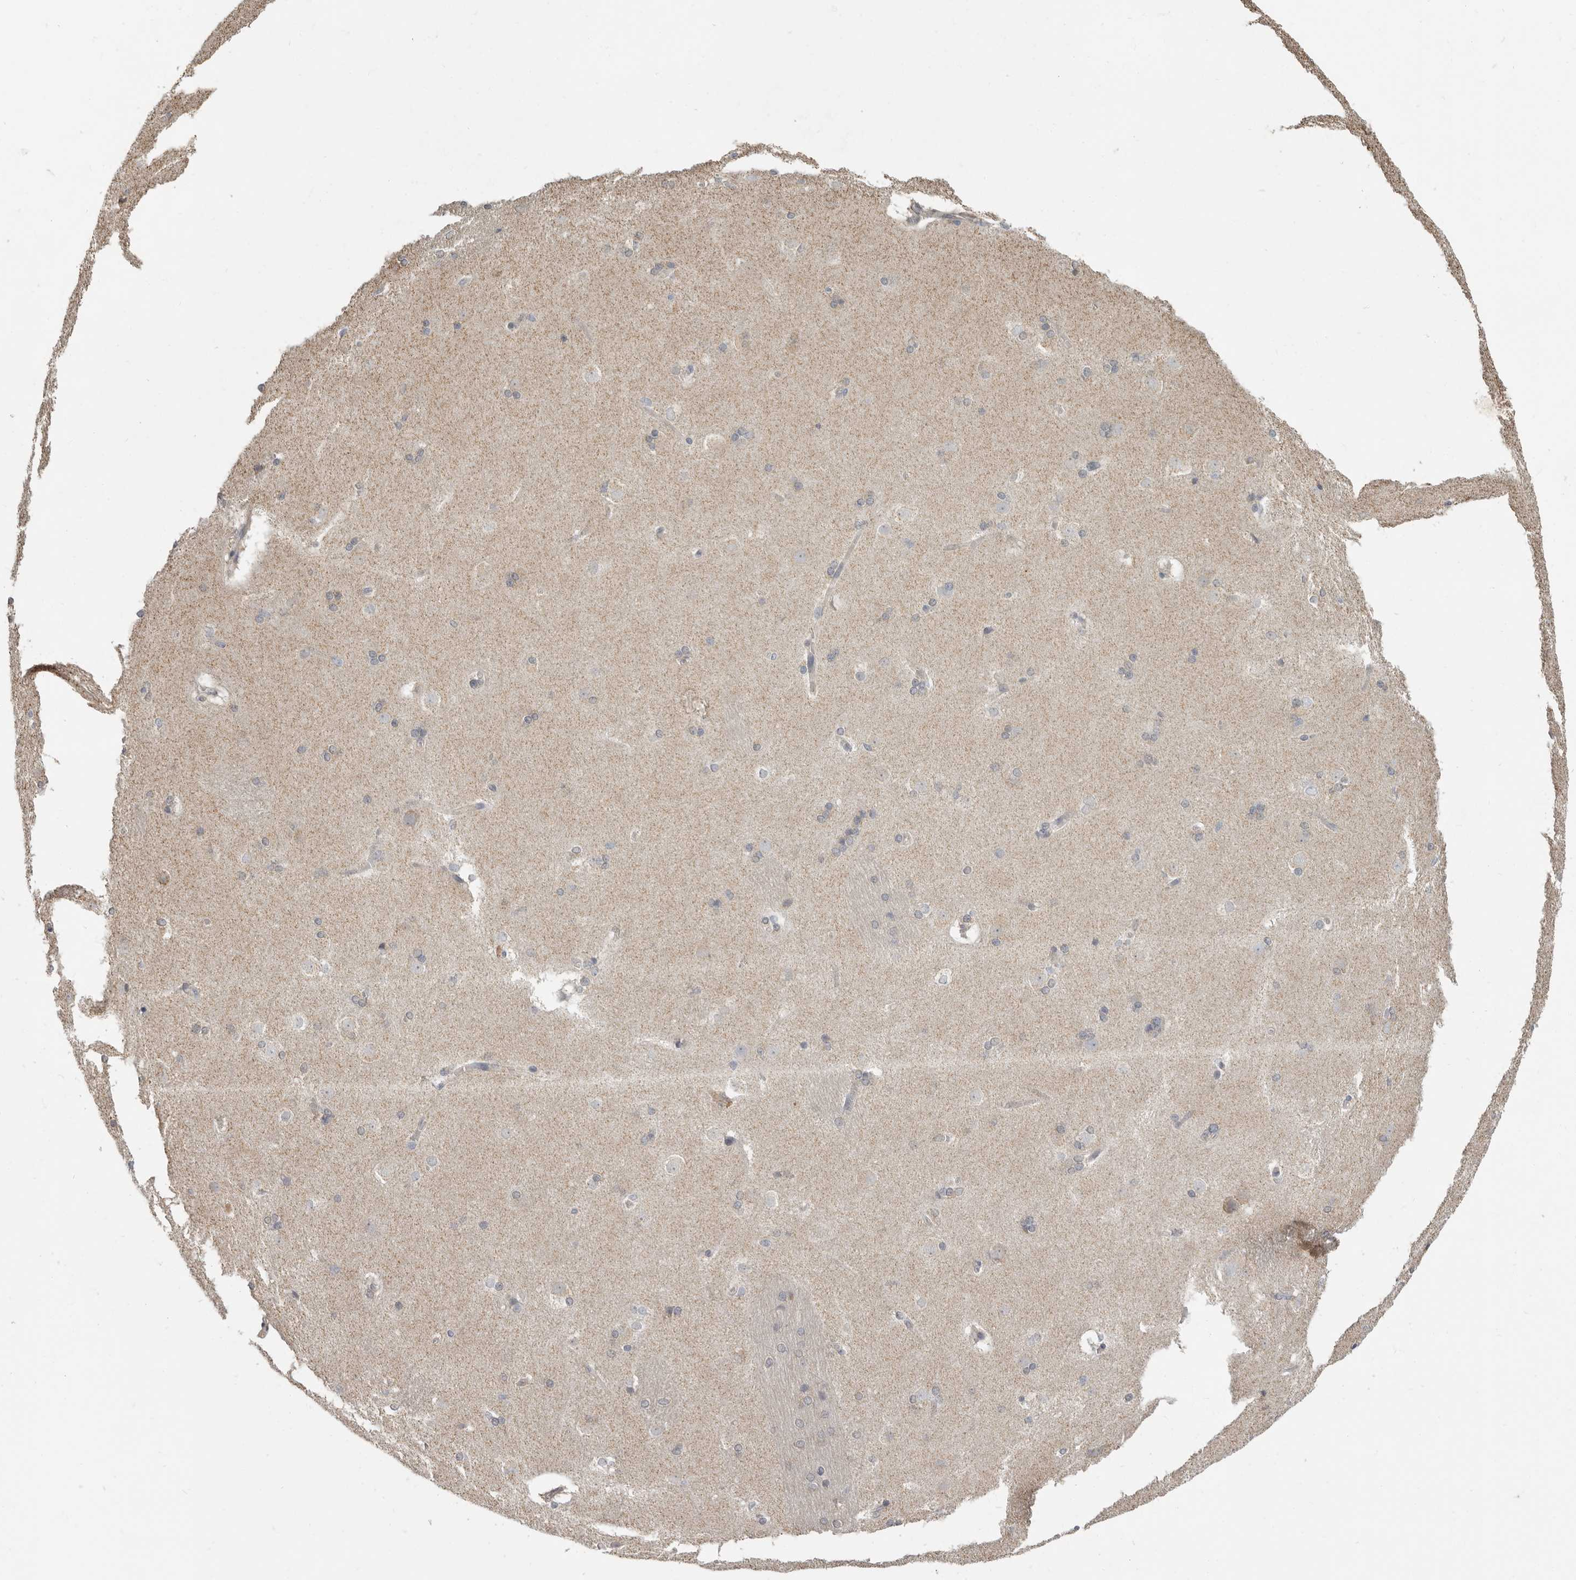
{"staining": {"intensity": "moderate", "quantity": "<25%", "location": "cytoplasmic/membranous"}, "tissue": "caudate", "cell_type": "Glial cells", "image_type": "normal", "snomed": [{"axis": "morphology", "description": "Normal tissue, NOS"}, {"axis": "topography", "description": "Lateral ventricle wall"}], "caption": "This is a histology image of IHC staining of unremarkable caudate, which shows moderate staining in the cytoplasmic/membranous of glial cells.", "gene": "UNK", "patient": {"sex": "female", "age": 19}}